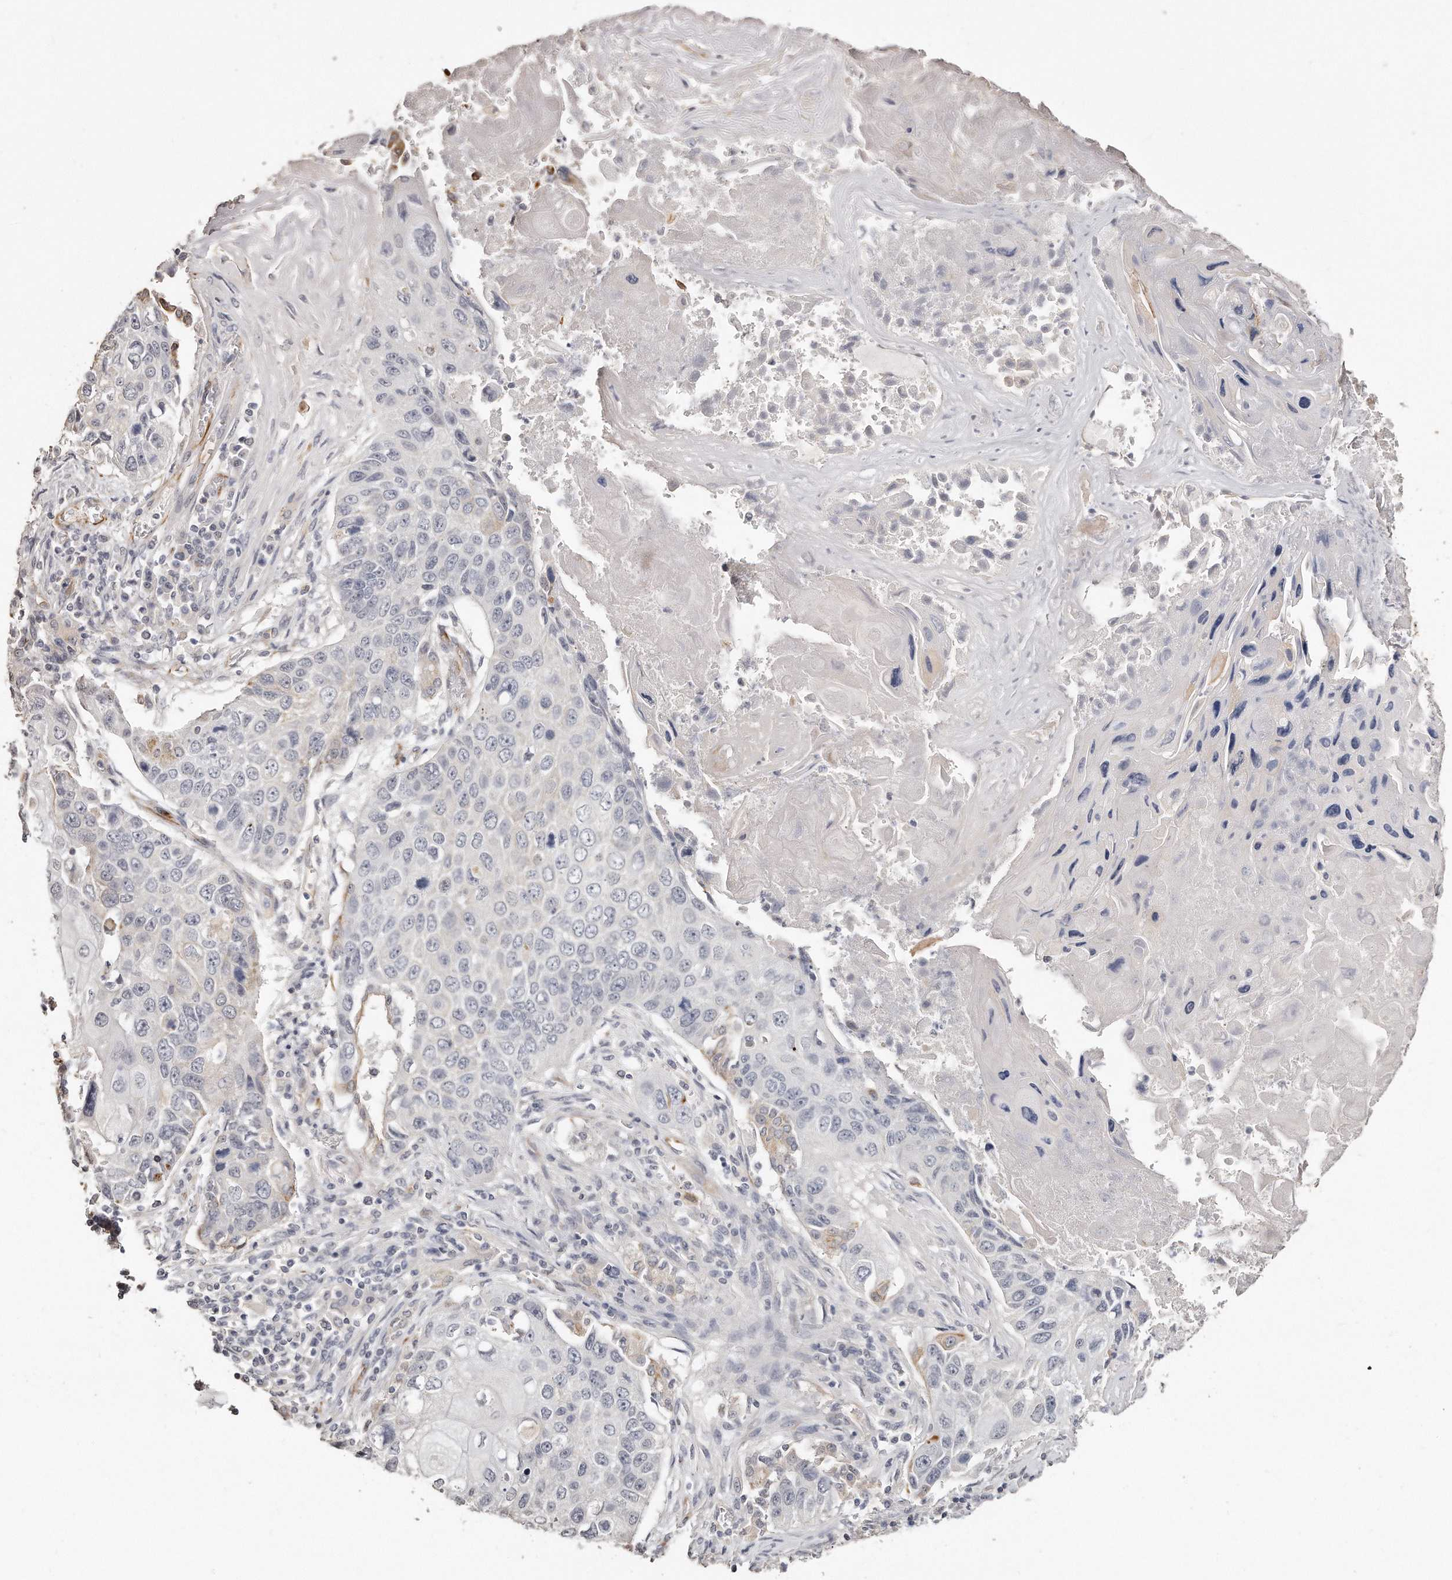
{"staining": {"intensity": "negative", "quantity": "none", "location": "none"}, "tissue": "lung cancer", "cell_type": "Tumor cells", "image_type": "cancer", "snomed": [{"axis": "morphology", "description": "Squamous cell carcinoma, NOS"}, {"axis": "topography", "description": "Lung"}], "caption": "Immunohistochemistry (IHC) image of neoplastic tissue: human squamous cell carcinoma (lung) stained with DAB (3,3'-diaminobenzidine) shows no significant protein positivity in tumor cells. (Stains: DAB (3,3'-diaminobenzidine) immunohistochemistry (IHC) with hematoxylin counter stain, Microscopy: brightfield microscopy at high magnification).", "gene": "ZYG11A", "patient": {"sex": "male", "age": 61}}